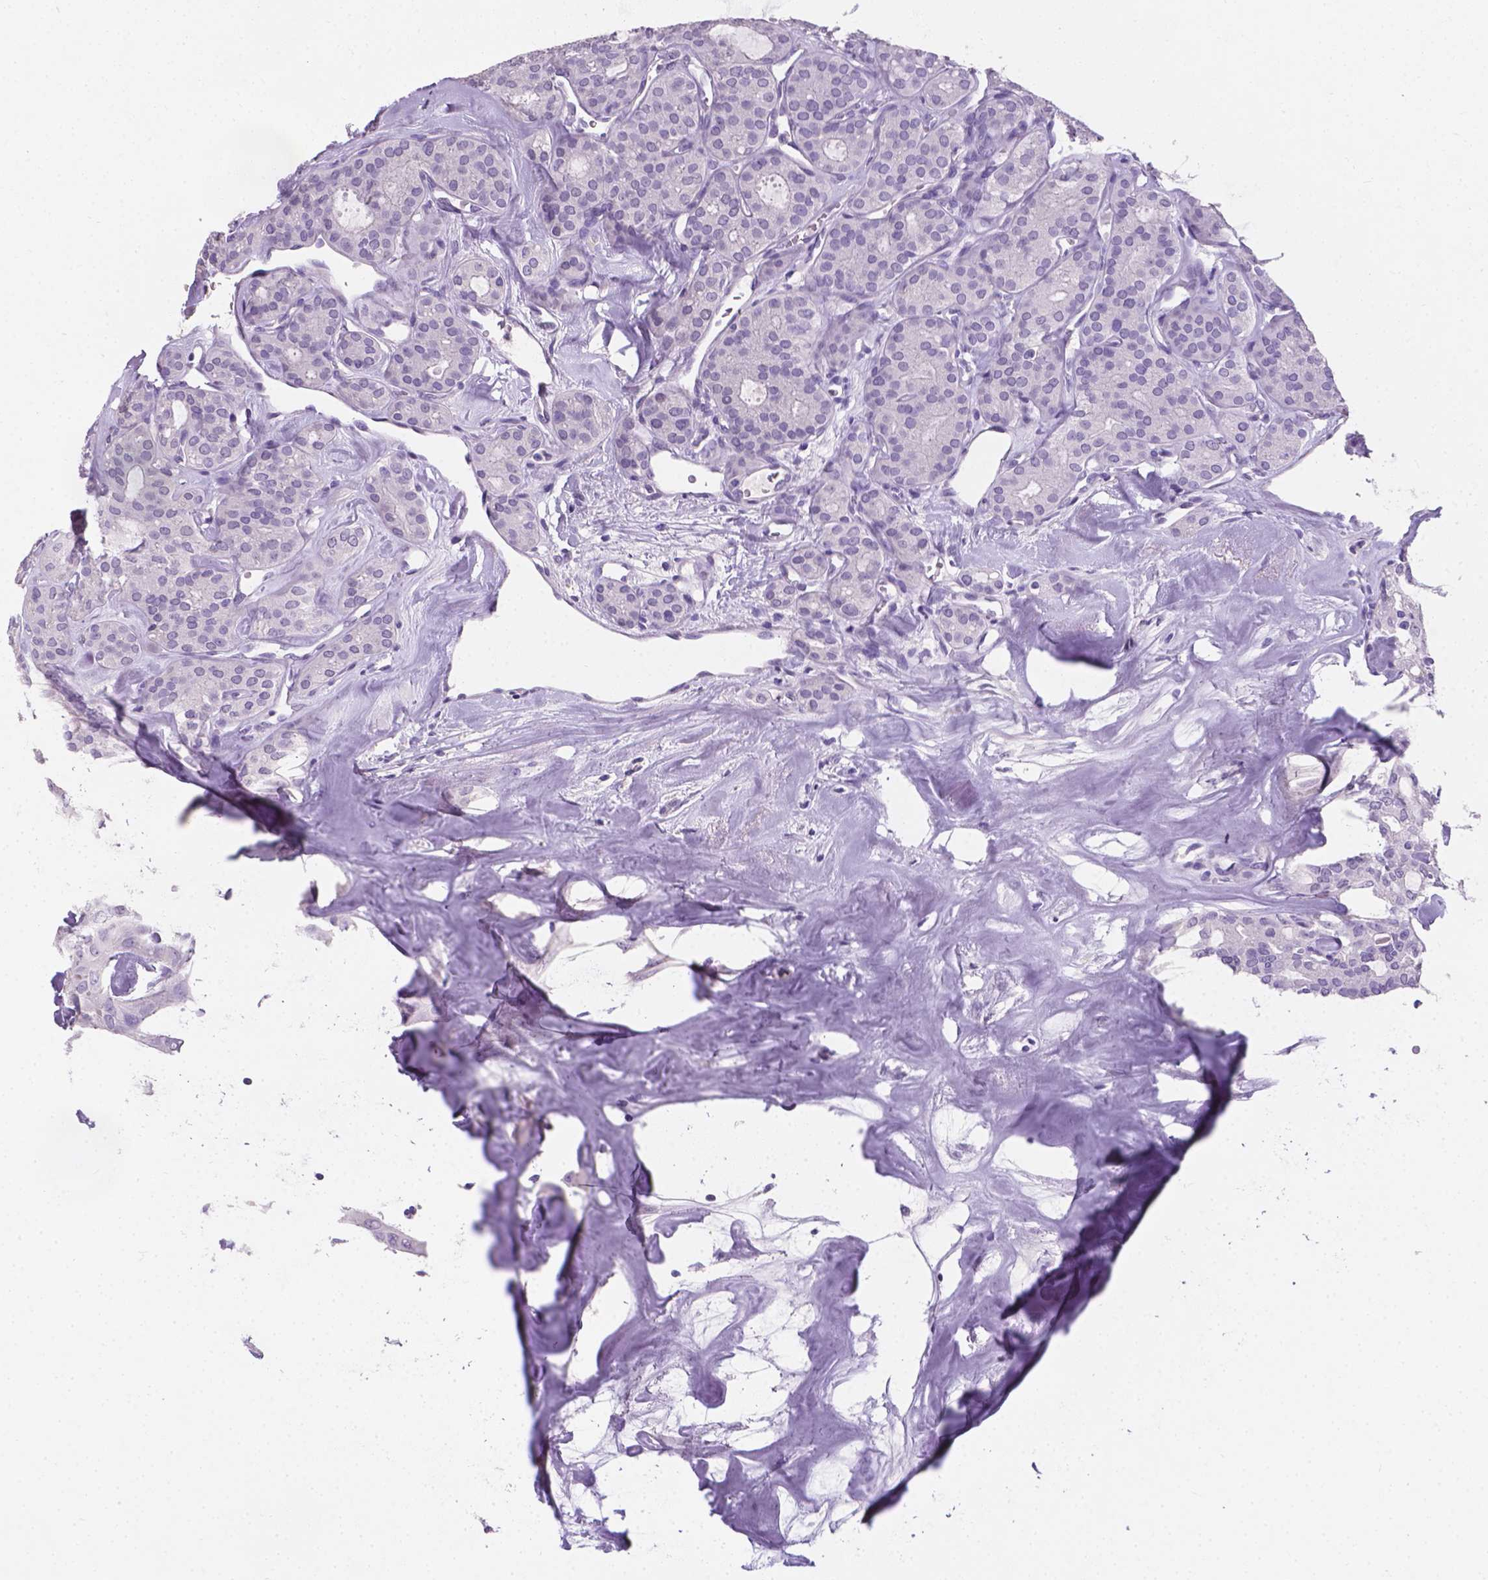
{"staining": {"intensity": "negative", "quantity": "none", "location": "none"}, "tissue": "thyroid cancer", "cell_type": "Tumor cells", "image_type": "cancer", "snomed": [{"axis": "morphology", "description": "Follicular adenoma carcinoma, NOS"}, {"axis": "topography", "description": "Thyroid gland"}], "caption": "Image shows no protein expression in tumor cells of thyroid cancer (follicular adenoma carcinoma) tissue.", "gene": "XPNPEP2", "patient": {"sex": "male", "age": 75}}